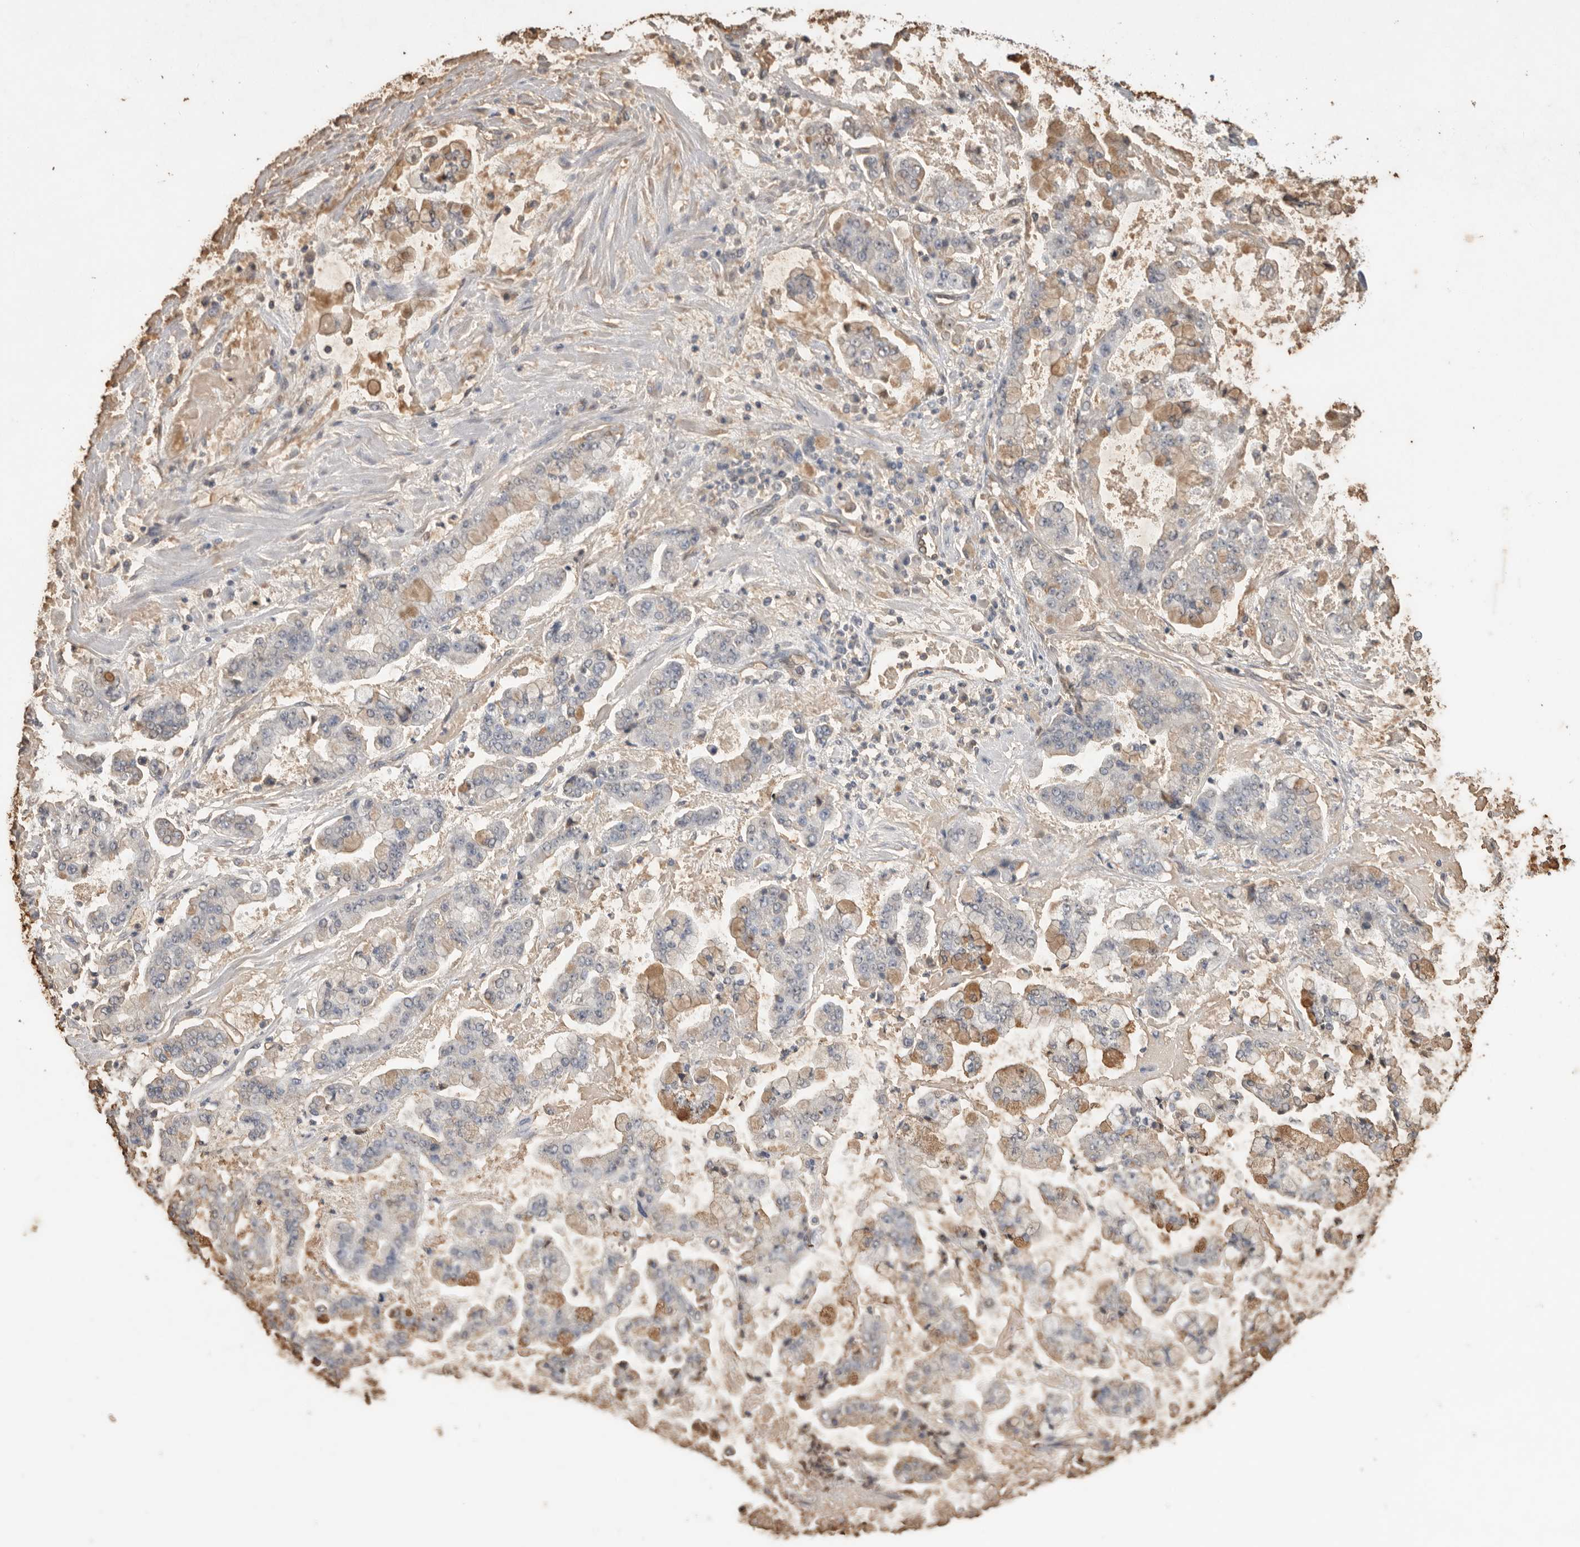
{"staining": {"intensity": "negative", "quantity": "none", "location": "none"}, "tissue": "stomach cancer", "cell_type": "Tumor cells", "image_type": "cancer", "snomed": [{"axis": "morphology", "description": "Adenocarcinoma, NOS"}, {"axis": "topography", "description": "Stomach"}], "caption": "There is no significant staining in tumor cells of stomach adenocarcinoma.", "gene": "IL27", "patient": {"sex": "male", "age": 76}}